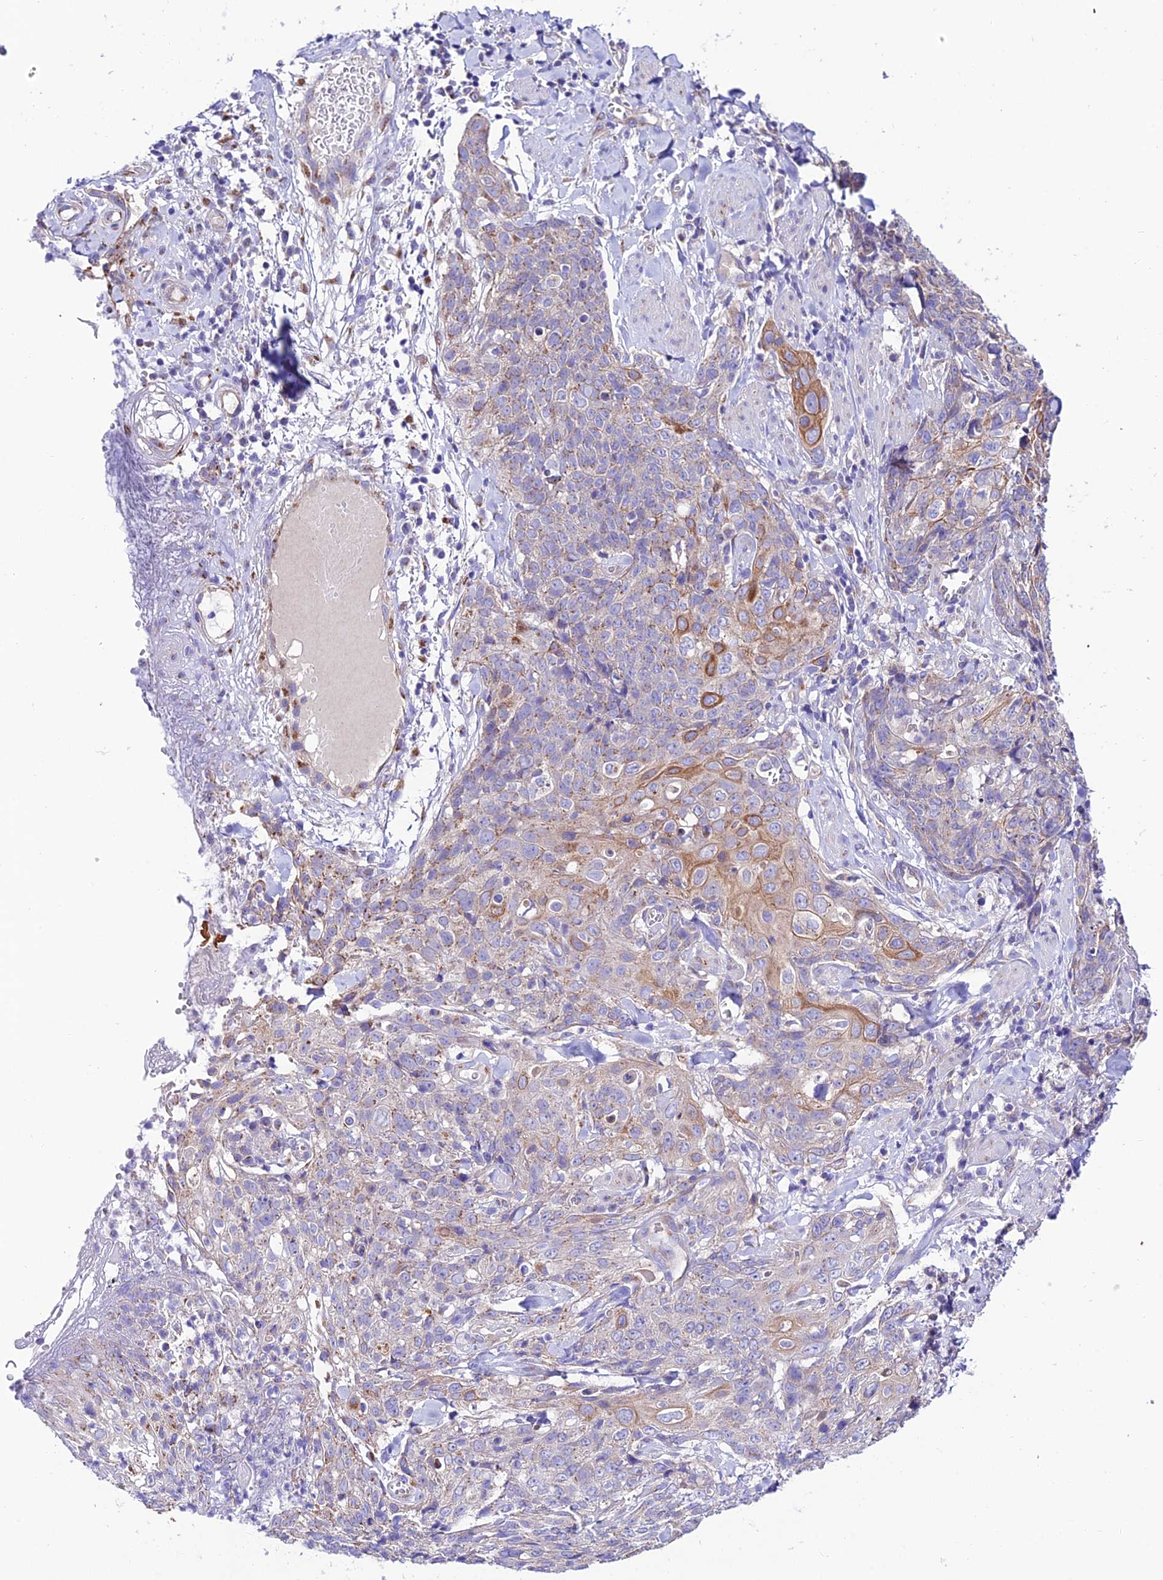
{"staining": {"intensity": "moderate", "quantity": "<25%", "location": "cytoplasmic/membranous"}, "tissue": "skin cancer", "cell_type": "Tumor cells", "image_type": "cancer", "snomed": [{"axis": "morphology", "description": "Squamous cell carcinoma, NOS"}, {"axis": "topography", "description": "Skin"}, {"axis": "topography", "description": "Vulva"}], "caption": "Skin squamous cell carcinoma tissue shows moderate cytoplasmic/membranous staining in approximately <25% of tumor cells The protein of interest is shown in brown color, while the nuclei are stained blue.", "gene": "LACTB2", "patient": {"sex": "female", "age": 85}}